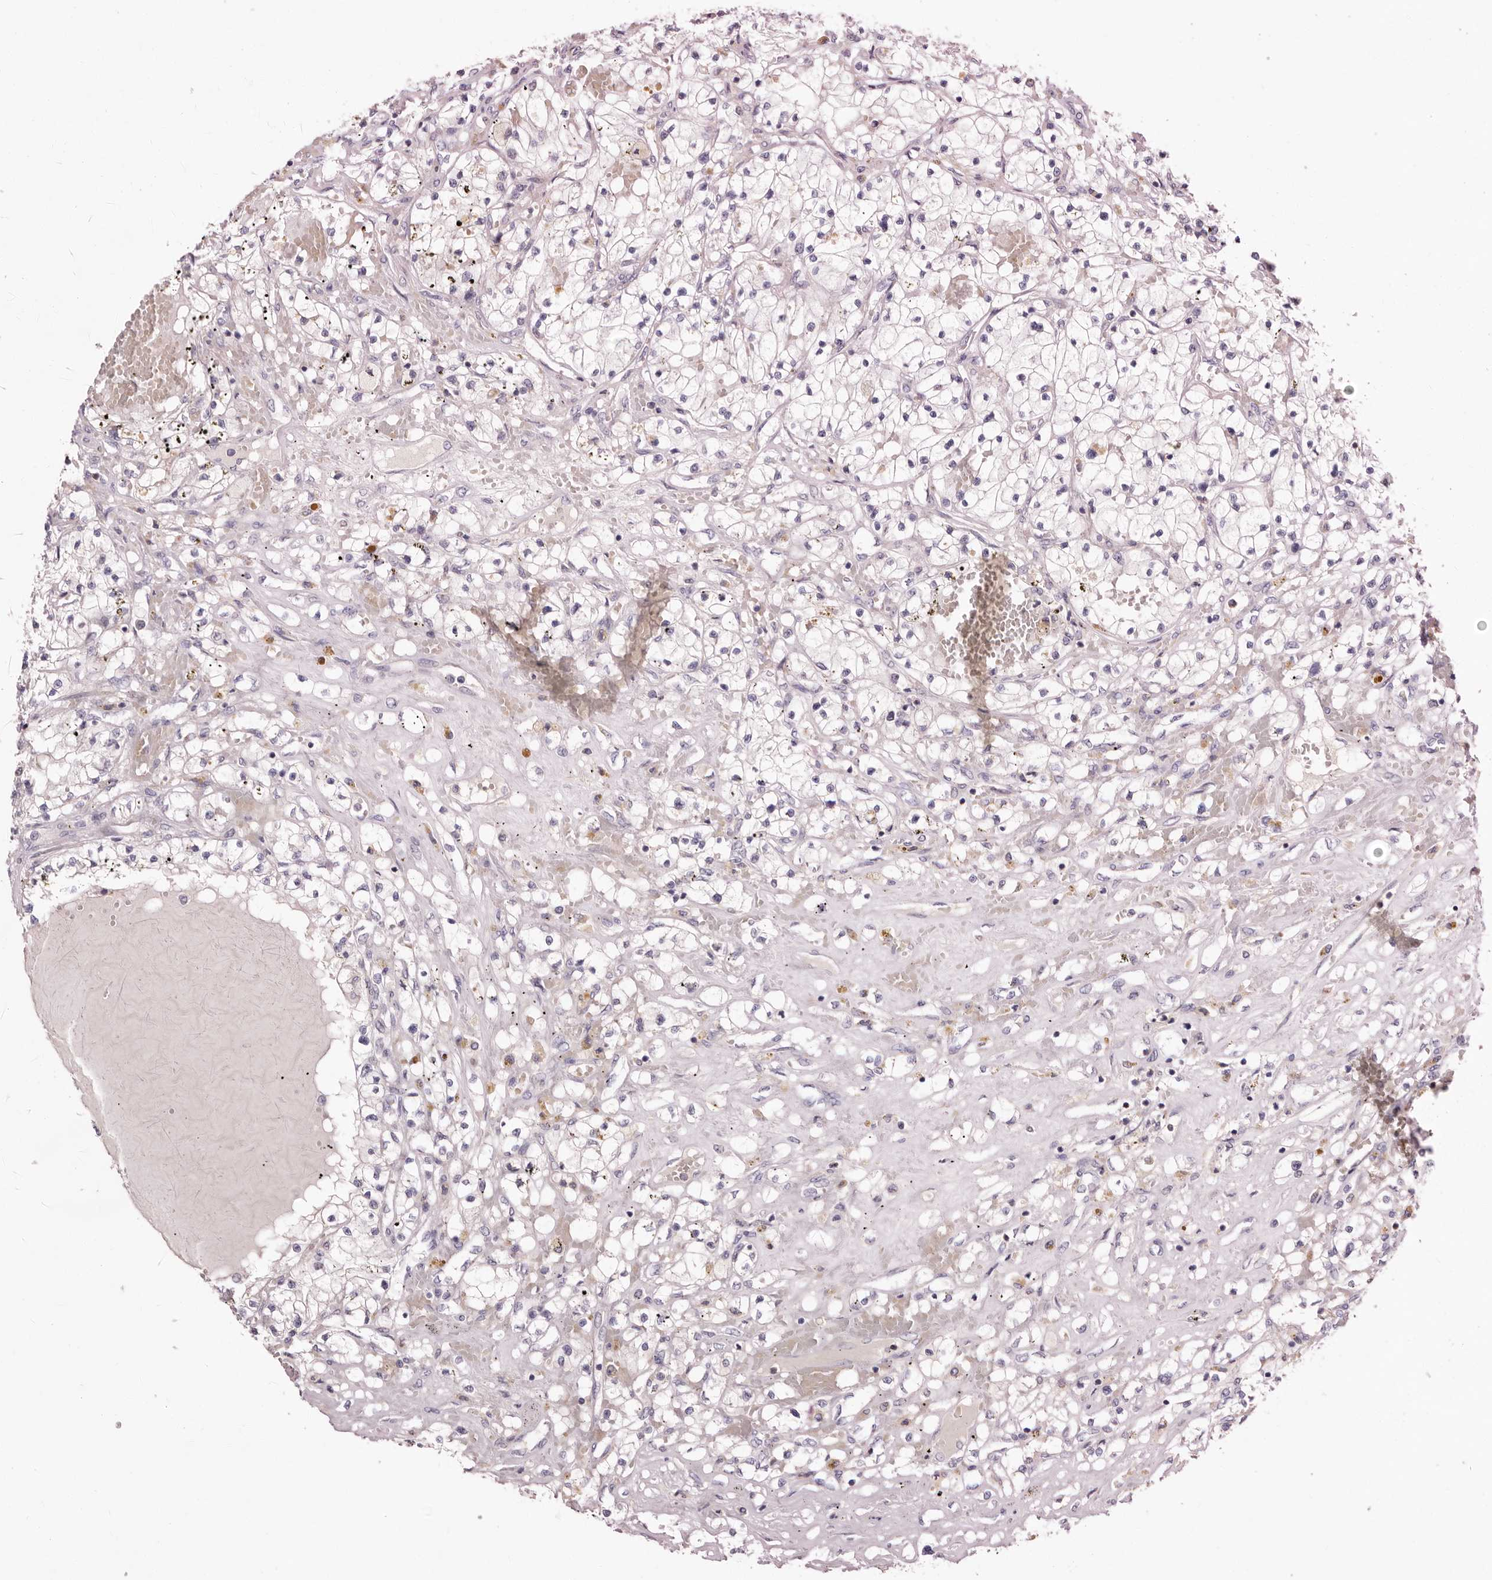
{"staining": {"intensity": "negative", "quantity": "none", "location": "none"}, "tissue": "renal cancer", "cell_type": "Tumor cells", "image_type": "cancer", "snomed": [{"axis": "morphology", "description": "Normal tissue, NOS"}, {"axis": "morphology", "description": "Adenocarcinoma, NOS"}, {"axis": "topography", "description": "Kidney"}], "caption": "This is an immunohistochemistry (IHC) image of renal cancer. There is no staining in tumor cells.", "gene": "S1PR5", "patient": {"sex": "male", "age": 68}}